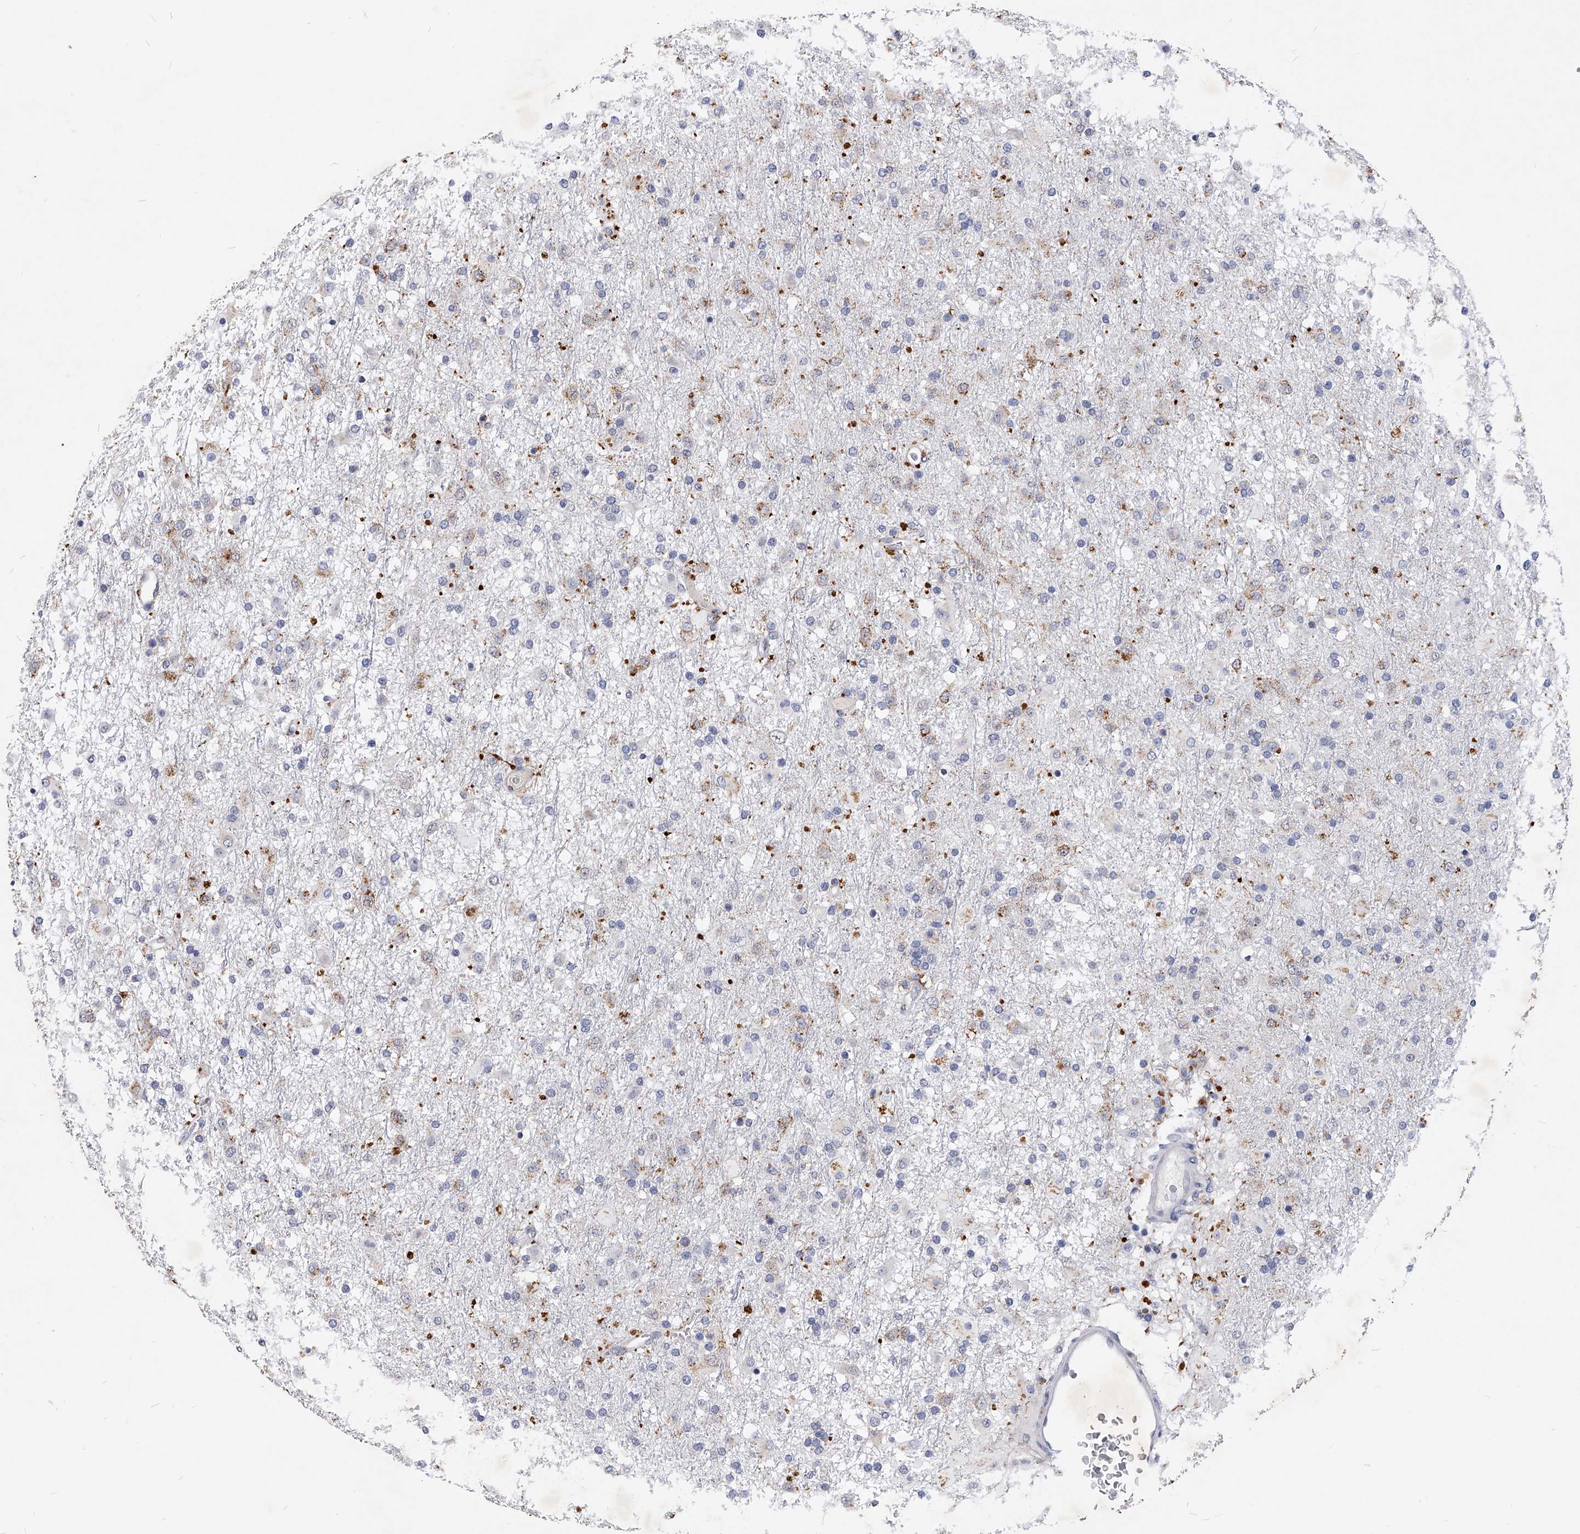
{"staining": {"intensity": "negative", "quantity": "none", "location": "none"}, "tissue": "glioma", "cell_type": "Tumor cells", "image_type": "cancer", "snomed": [{"axis": "morphology", "description": "Glioma, malignant, Low grade"}, {"axis": "topography", "description": "Brain"}], "caption": "DAB immunohistochemical staining of glioma shows no significant staining in tumor cells. (Brightfield microscopy of DAB (3,3'-diaminobenzidine) immunohistochemistry (IHC) at high magnification).", "gene": "ZNF529", "patient": {"sex": "male", "age": 65}}